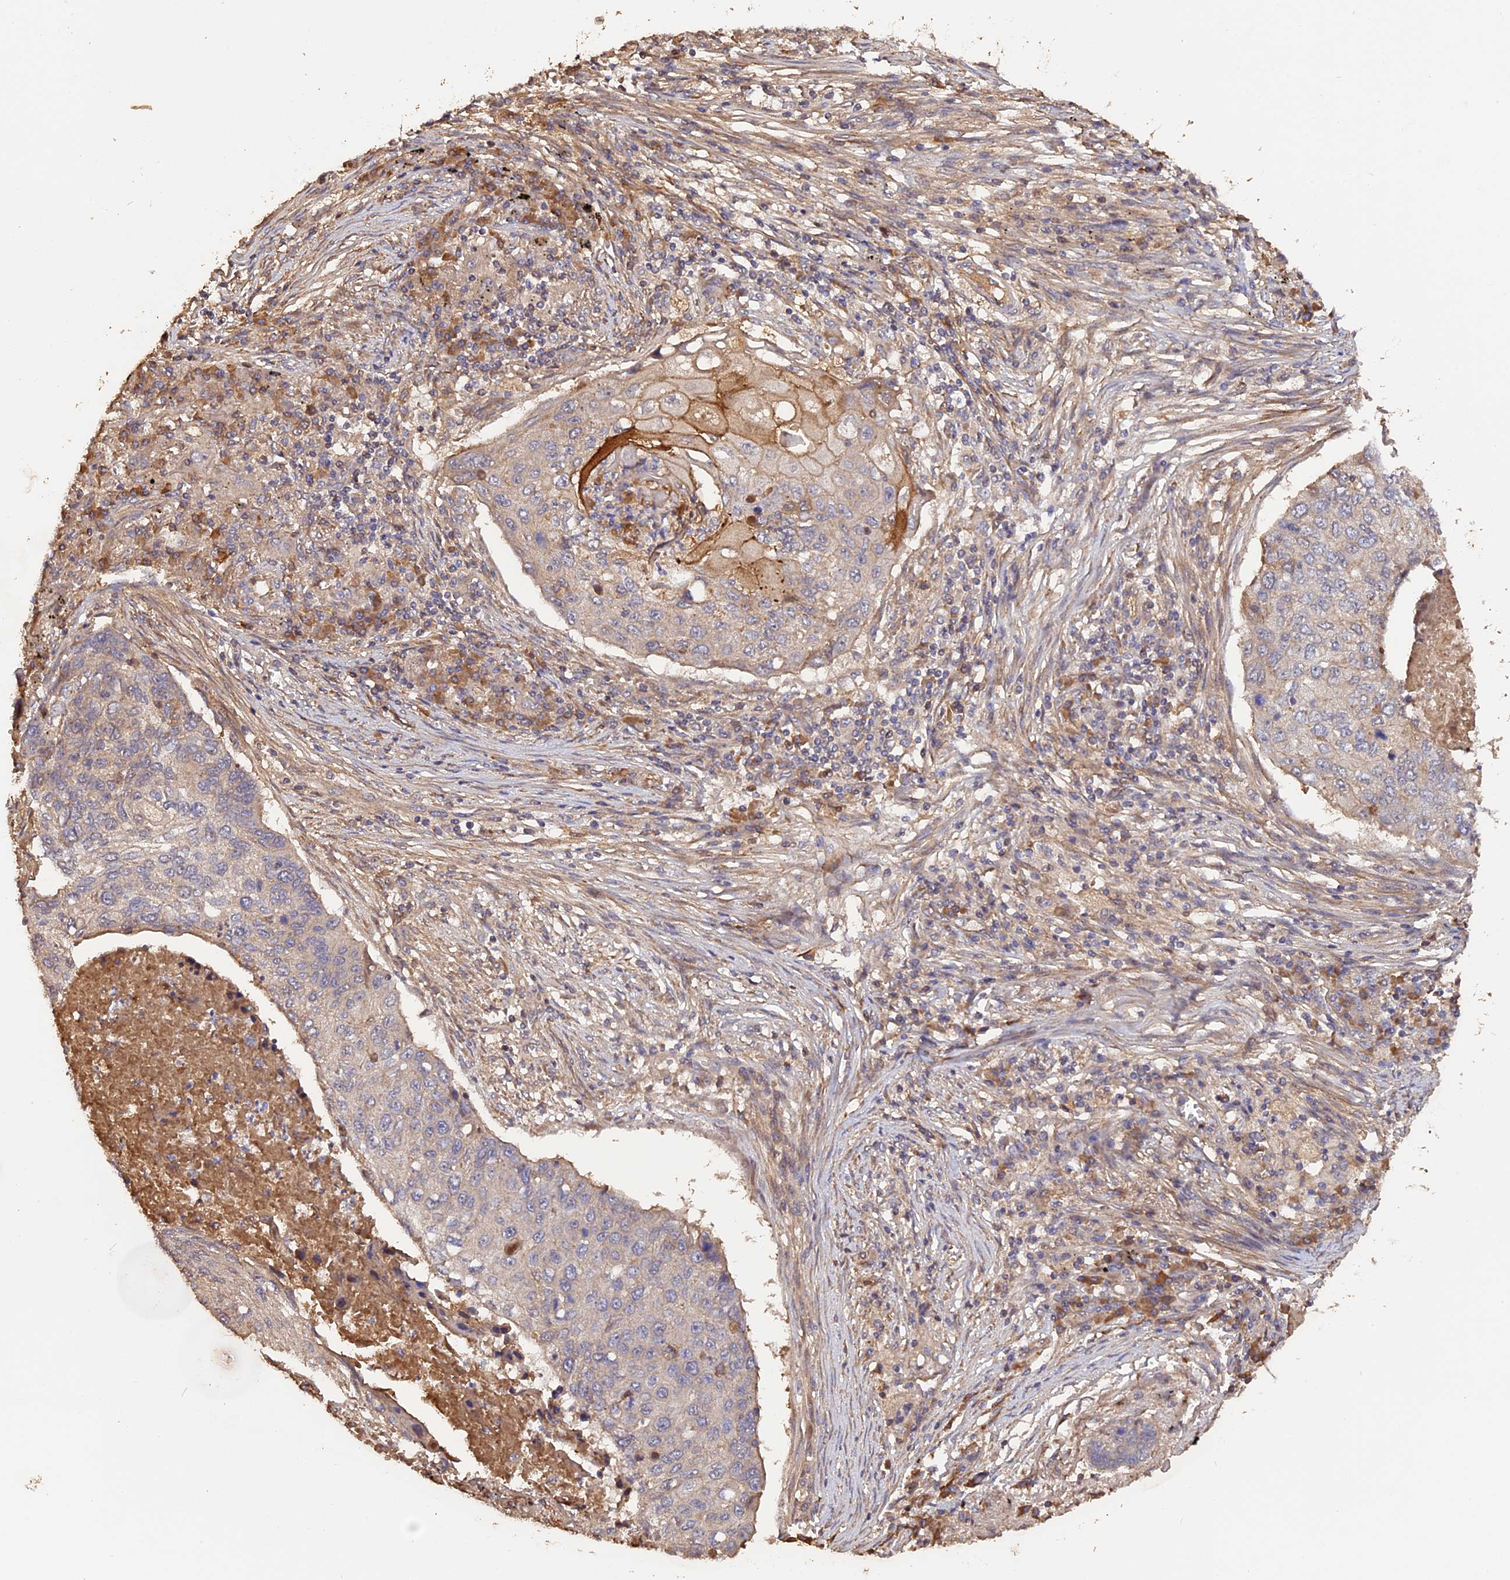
{"staining": {"intensity": "negative", "quantity": "none", "location": "none"}, "tissue": "lung cancer", "cell_type": "Tumor cells", "image_type": "cancer", "snomed": [{"axis": "morphology", "description": "Squamous cell carcinoma, NOS"}, {"axis": "topography", "description": "Lung"}], "caption": "The IHC histopathology image has no significant positivity in tumor cells of squamous cell carcinoma (lung) tissue.", "gene": "RASAL1", "patient": {"sex": "female", "age": 63}}